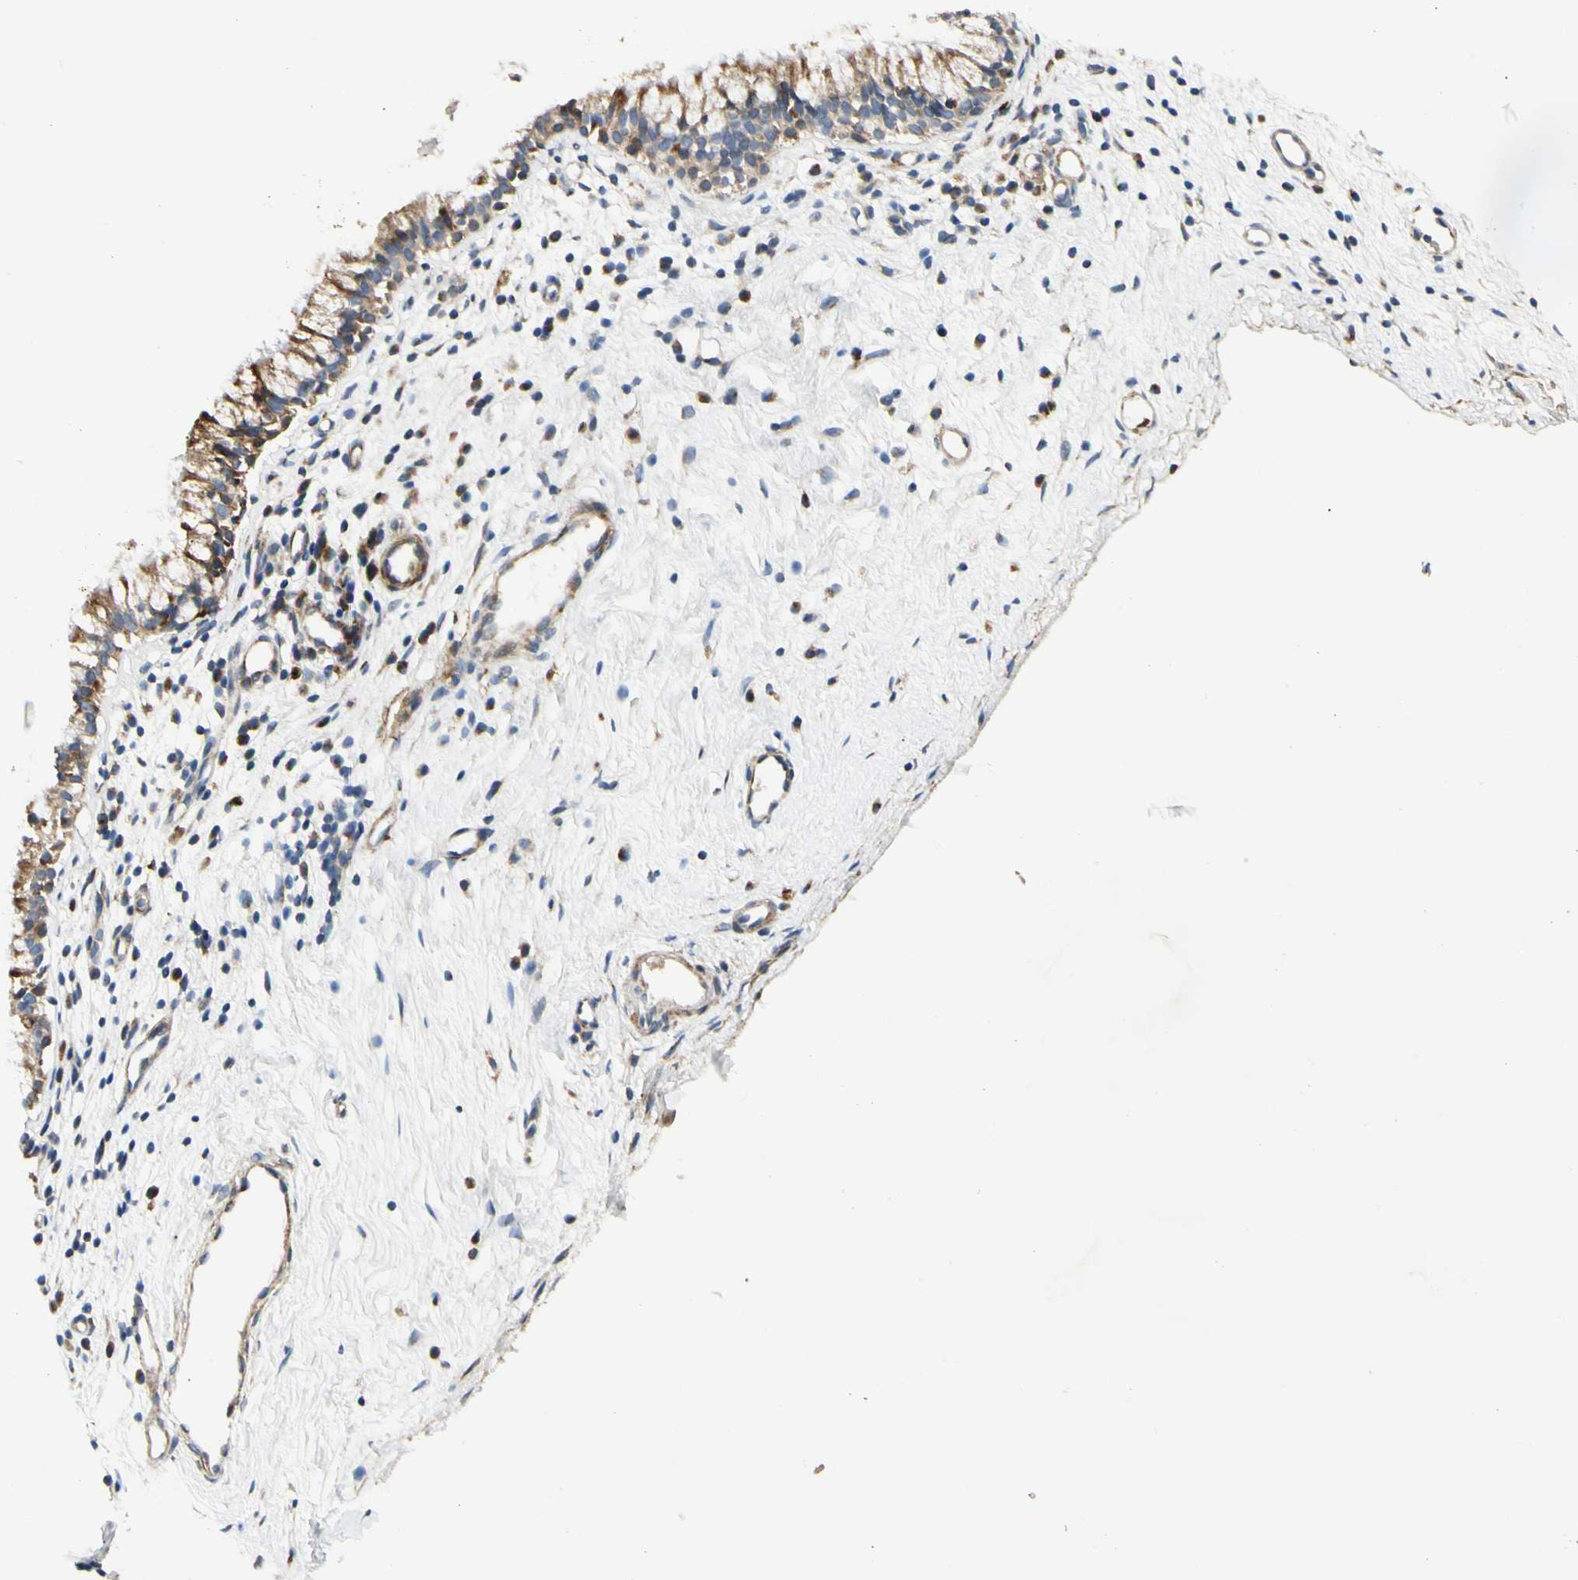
{"staining": {"intensity": "moderate", "quantity": ">75%", "location": "cytoplasmic/membranous"}, "tissue": "nasopharynx", "cell_type": "Respiratory epithelial cells", "image_type": "normal", "snomed": [{"axis": "morphology", "description": "Normal tissue, NOS"}, {"axis": "topography", "description": "Nasopharynx"}], "caption": "IHC of benign human nasopharynx displays medium levels of moderate cytoplasmic/membranous positivity in about >75% of respiratory epithelial cells.", "gene": "MRPL9", "patient": {"sex": "male", "age": 21}}